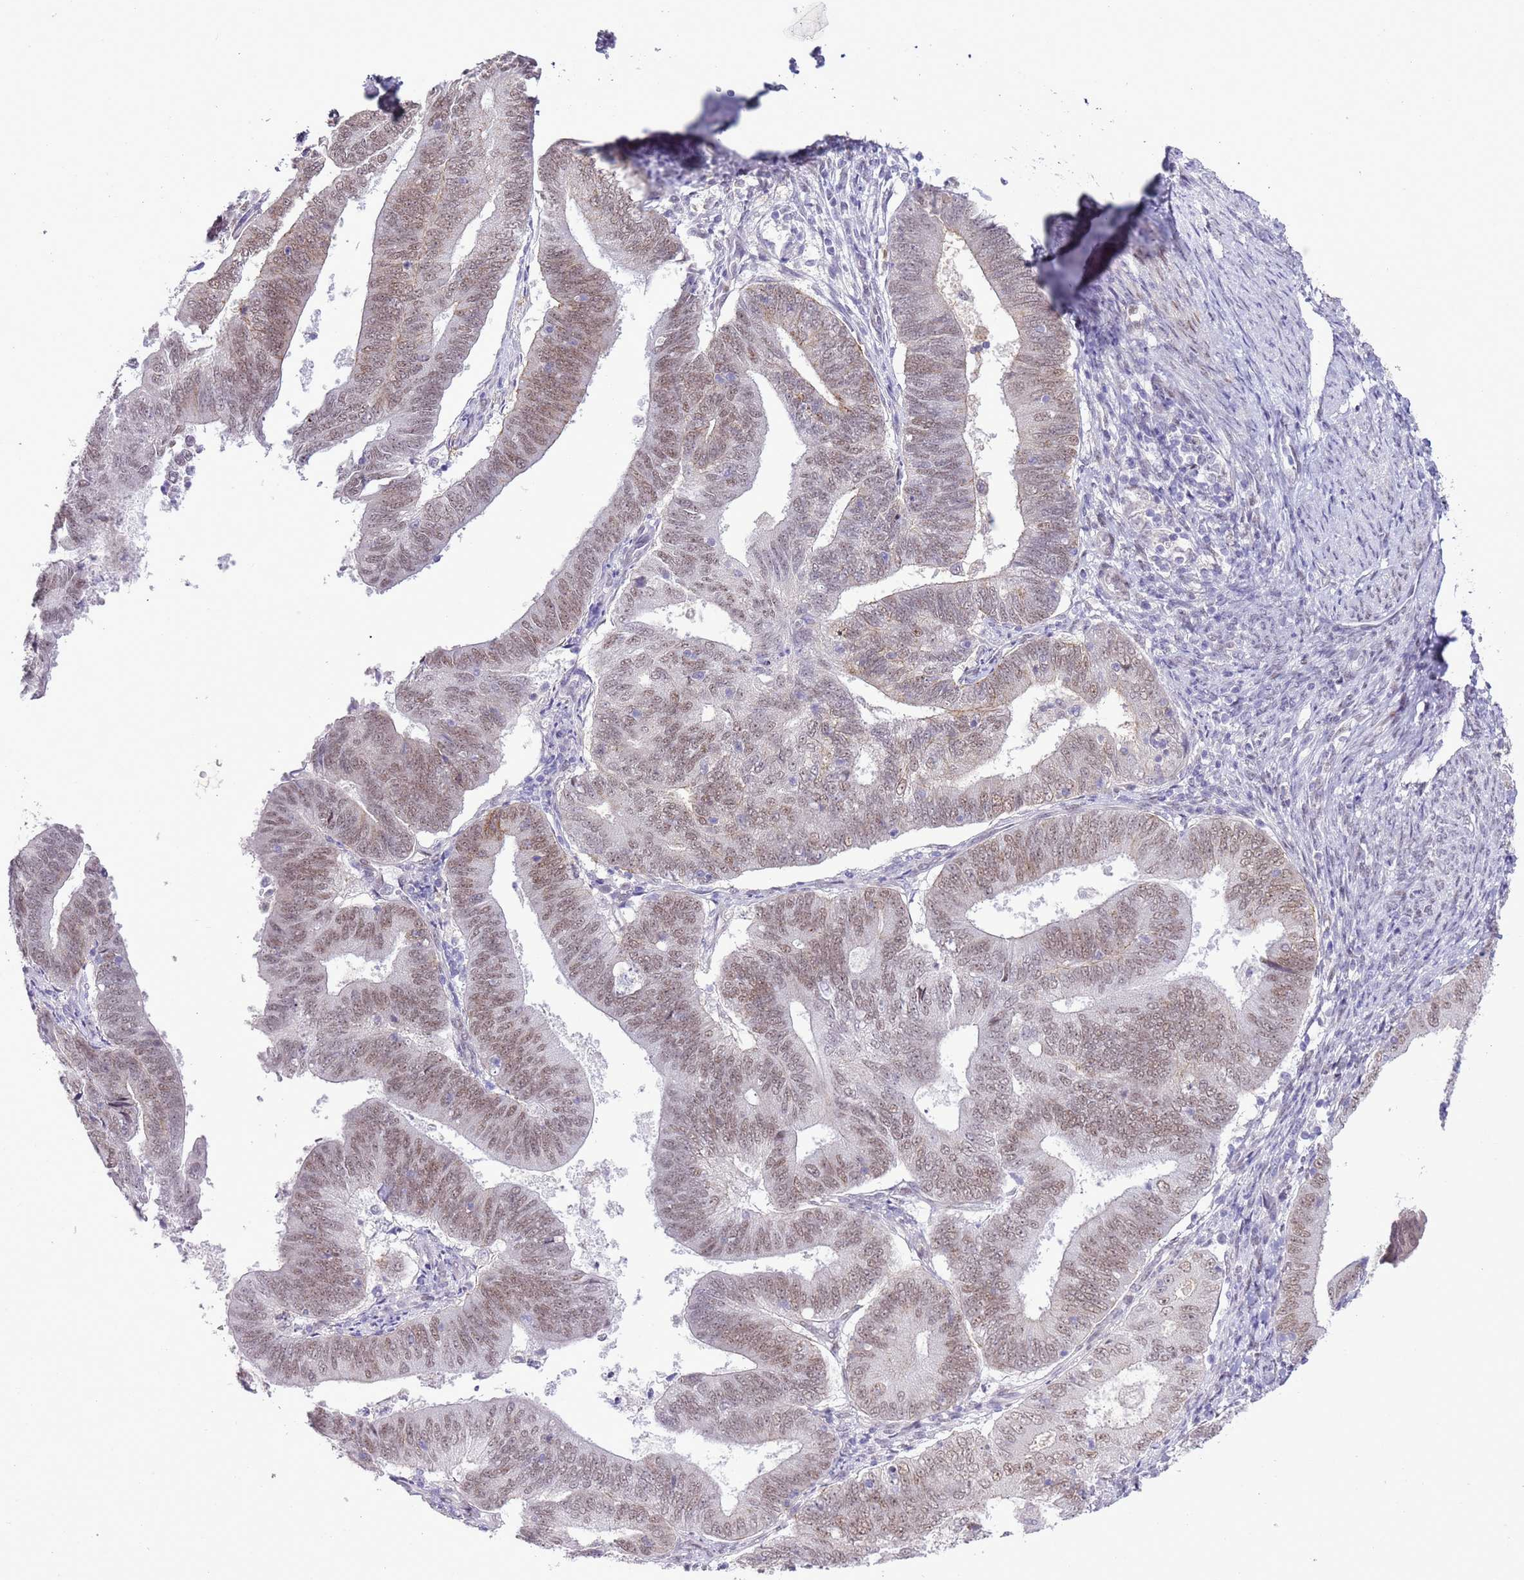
{"staining": {"intensity": "weak", "quantity": "25%-75%", "location": "cytoplasmic/membranous,nuclear"}, "tissue": "endometrial cancer", "cell_type": "Tumor cells", "image_type": "cancer", "snomed": [{"axis": "morphology", "description": "Adenocarcinoma, NOS"}, {"axis": "topography", "description": "Endometrium"}], "caption": "There is low levels of weak cytoplasmic/membranous and nuclear staining in tumor cells of endometrial adenocarcinoma, as demonstrated by immunohistochemical staining (brown color).", "gene": "NACC2", "patient": {"sex": "female", "age": 70}}